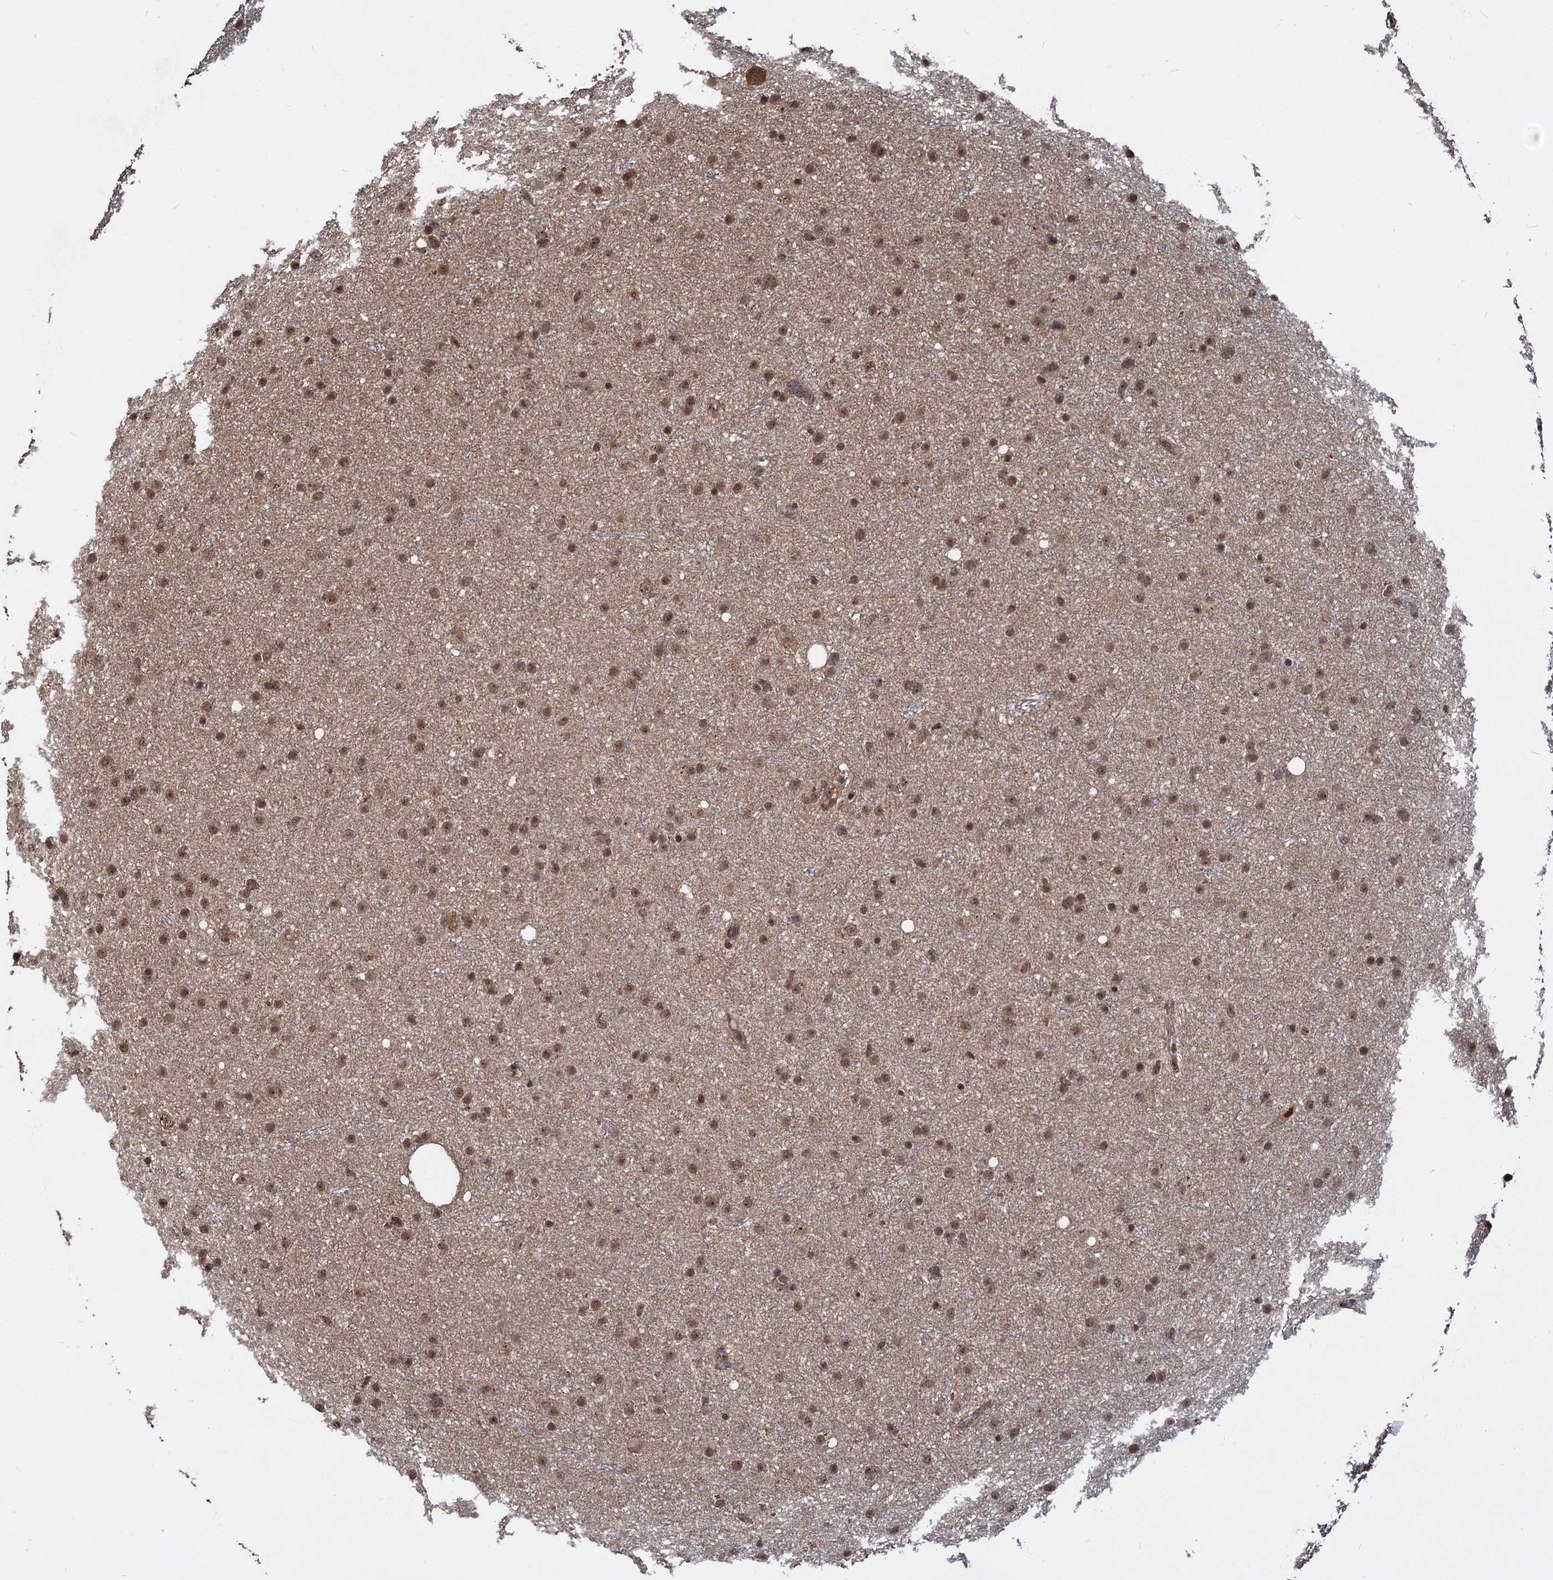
{"staining": {"intensity": "moderate", "quantity": ">75%", "location": "nuclear"}, "tissue": "glioma", "cell_type": "Tumor cells", "image_type": "cancer", "snomed": [{"axis": "morphology", "description": "Glioma, malignant, Low grade"}, {"axis": "topography", "description": "Cerebral cortex"}], "caption": "This photomicrograph demonstrates immunohistochemistry staining of glioma, with medium moderate nuclear staining in approximately >75% of tumor cells.", "gene": "FAM216B", "patient": {"sex": "female", "age": 39}}